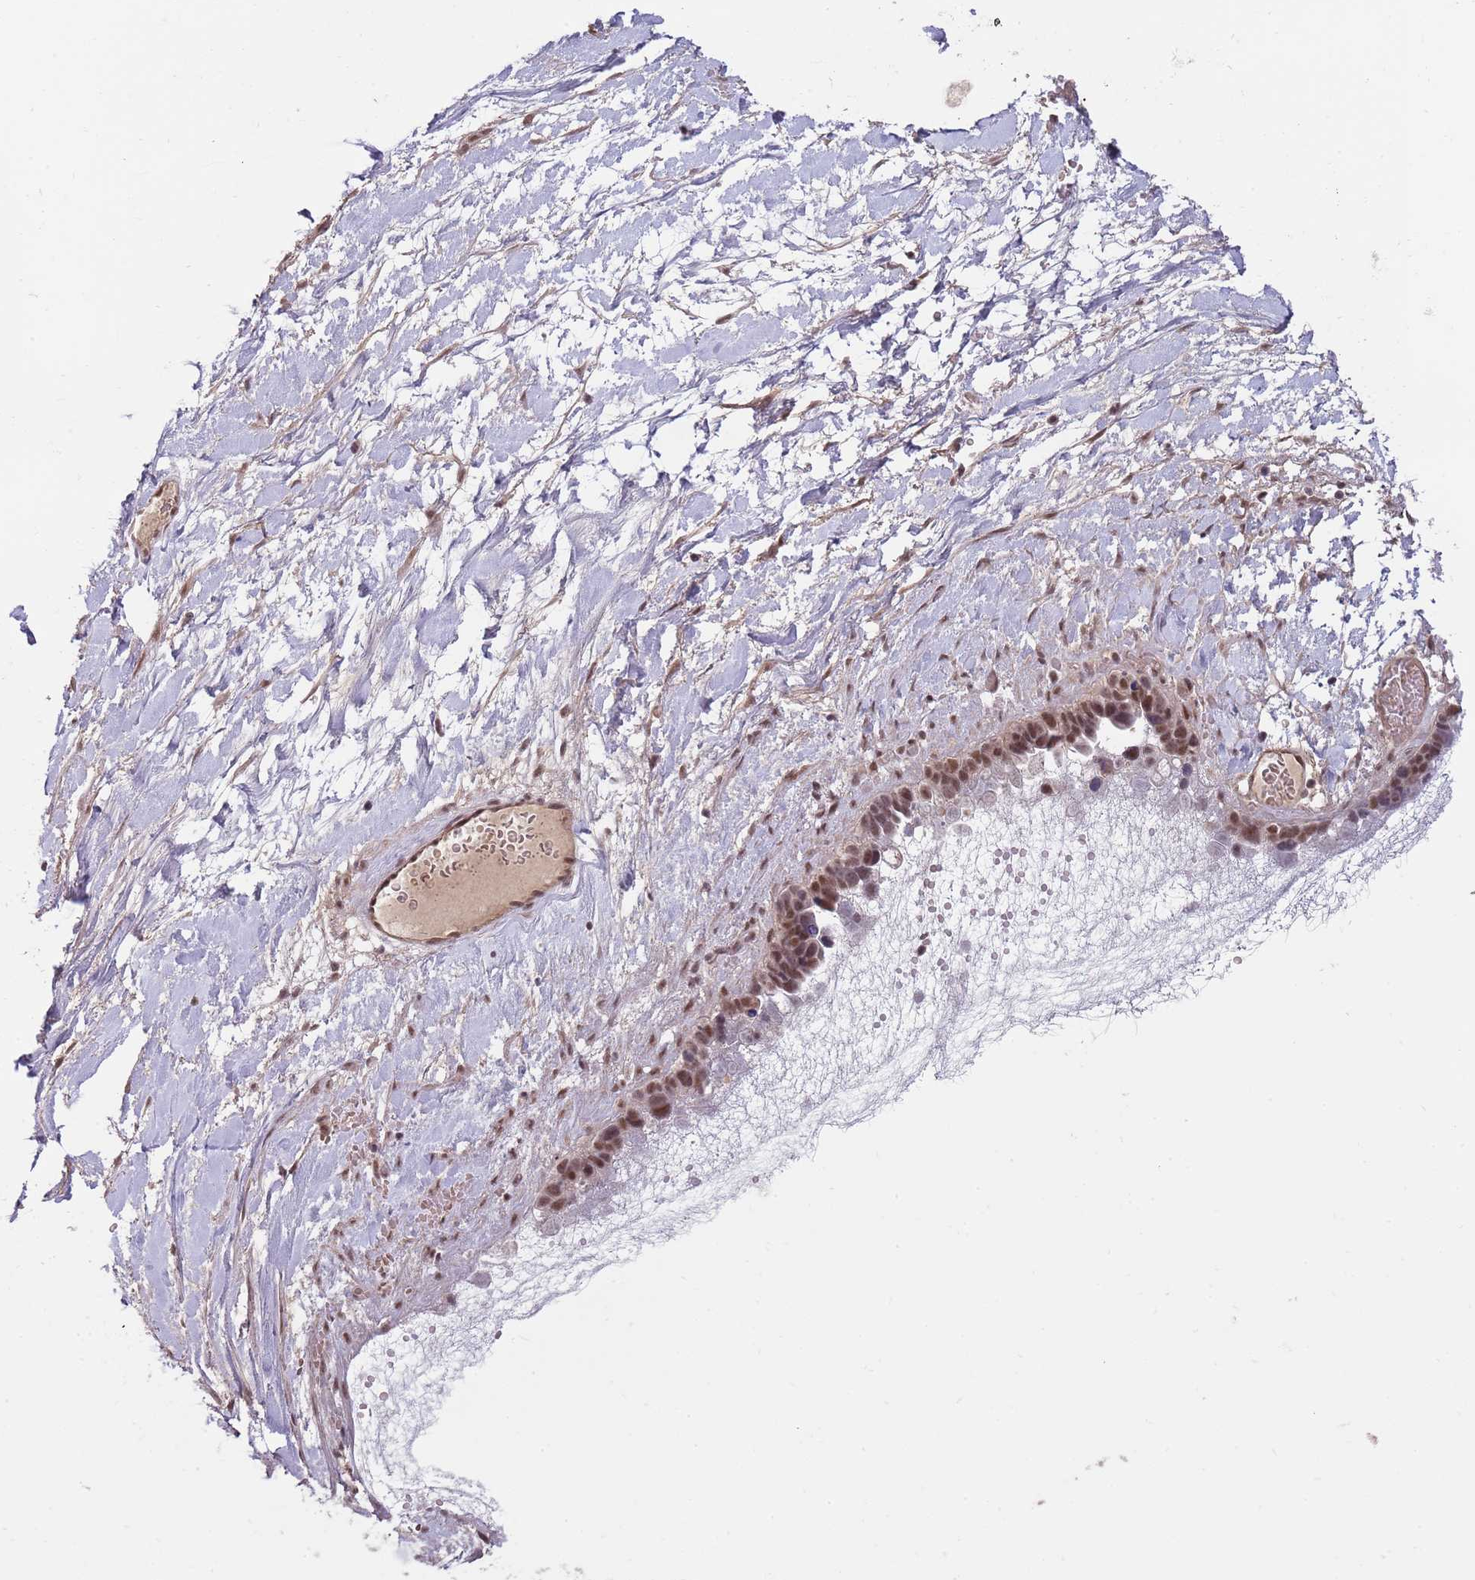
{"staining": {"intensity": "moderate", "quantity": ">75%", "location": "nuclear"}, "tissue": "ovarian cancer", "cell_type": "Tumor cells", "image_type": "cancer", "snomed": [{"axis": "morphology", "description": "Cystadenocarcinoma, serous, NOS"}, {"axis": "topography", "description": "Ovary"}], "caption": "A medium amount of moderate nuclear positivity is identified in approximately >75% of tumor cells in ovarian serous cystadenocarcinoma tissue.", "gene": "ZBTB7A", "patient": {"sex": "female", "age": 54}}